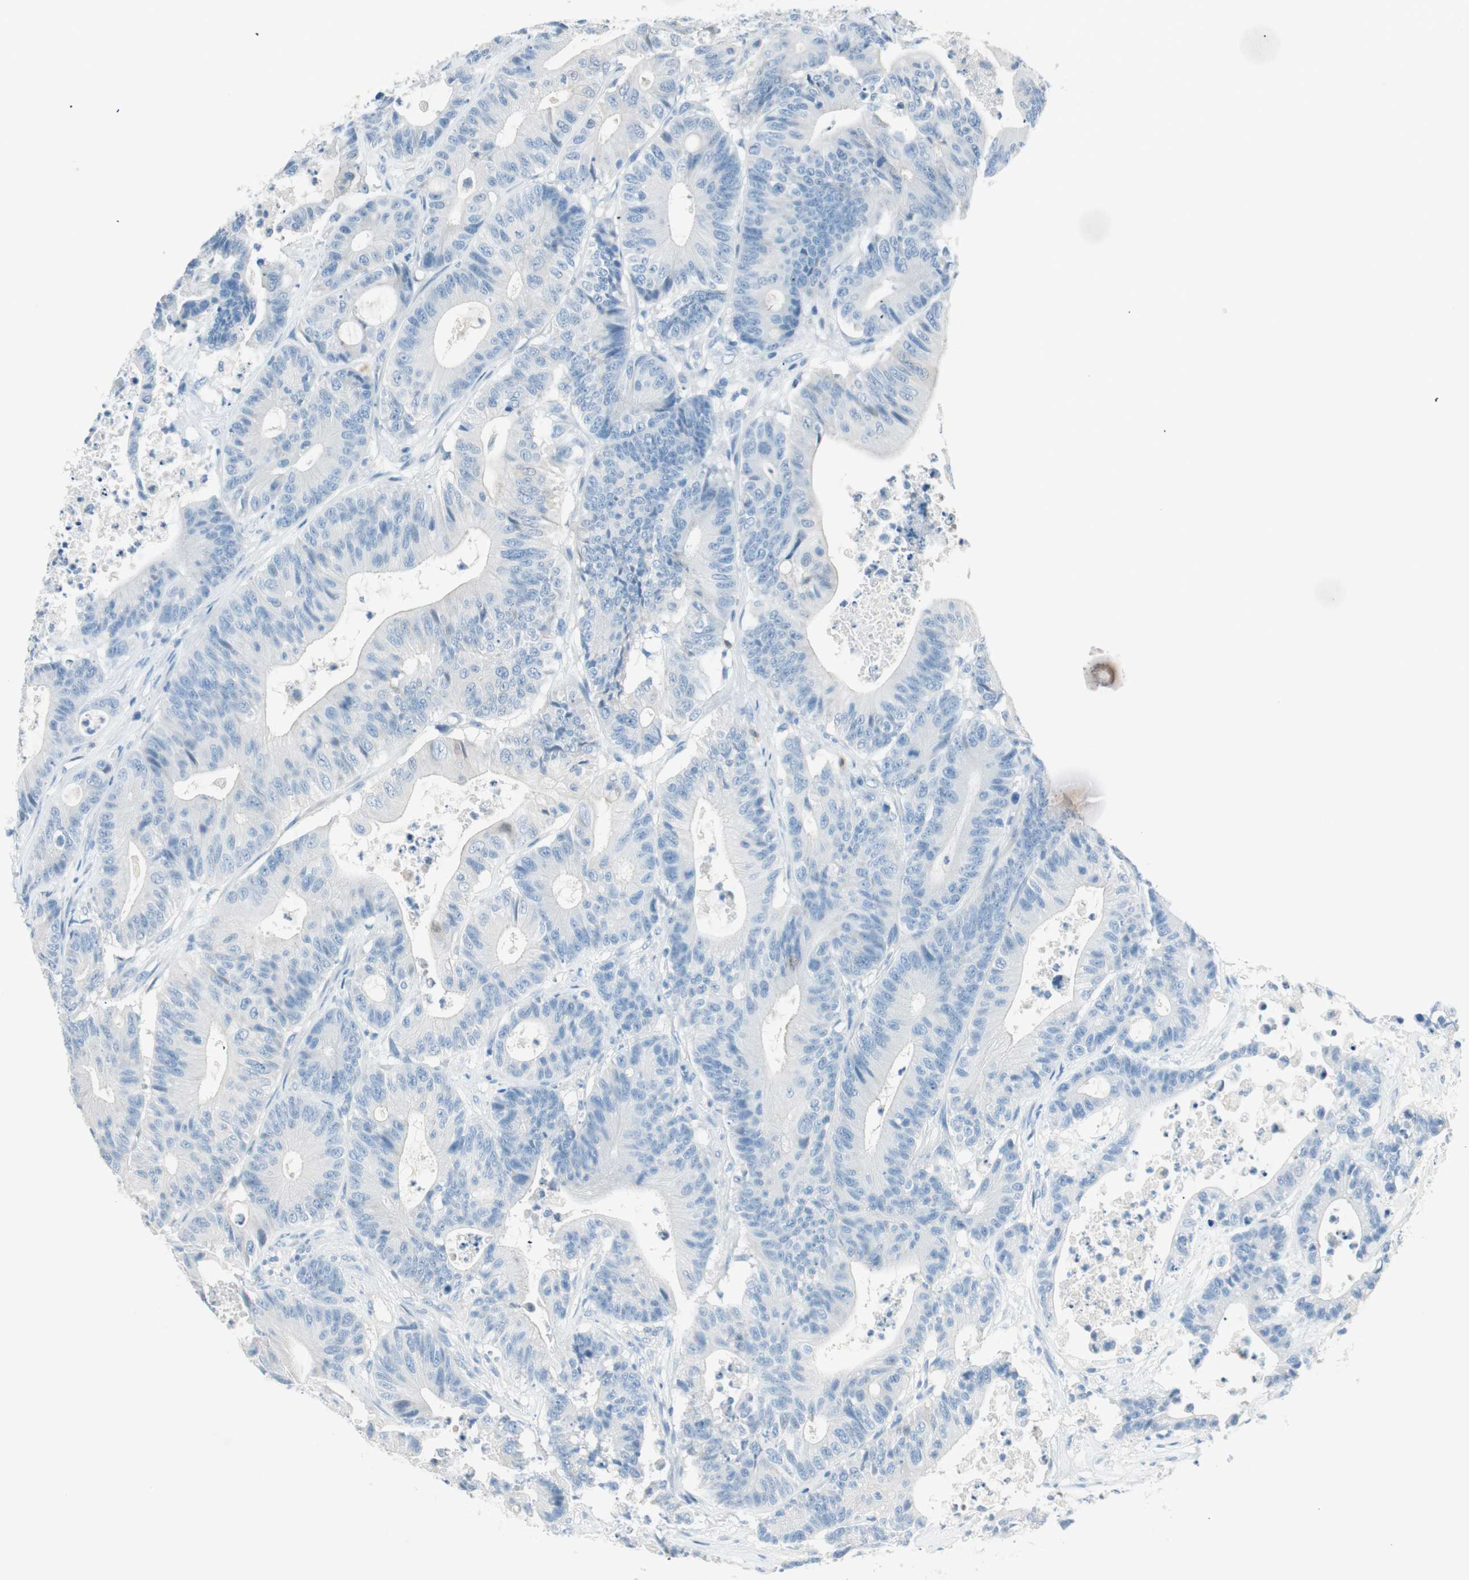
{"staining": {"intensity": "negative", "quantity": "none", "location": "none"}, "tissue": "colorectal cancer", "cell_type": "Tumor cells", "image_type": "cancer", "snomed": [{"axis": "morphology", "description": "Adenocarcinoma, NOS"}, {"axis": "topography", "description": "Colon"}], "caption": "Immunohistochemistry (IHC) micrograph of neoplastic tissue: human colorectal cancer (adenocarcinoma) stained with DAB exhibits no significant protein positivity in tumor cells. Brightfield microscopy of immunohistochemistry (IHC) stained with DAB (3,3'-diaminobenzidine) (brown) and hematoxylin (blue), captured at high magnification.", "gene": "HPGD", "patient": {"sex": "female", "age": 84}}